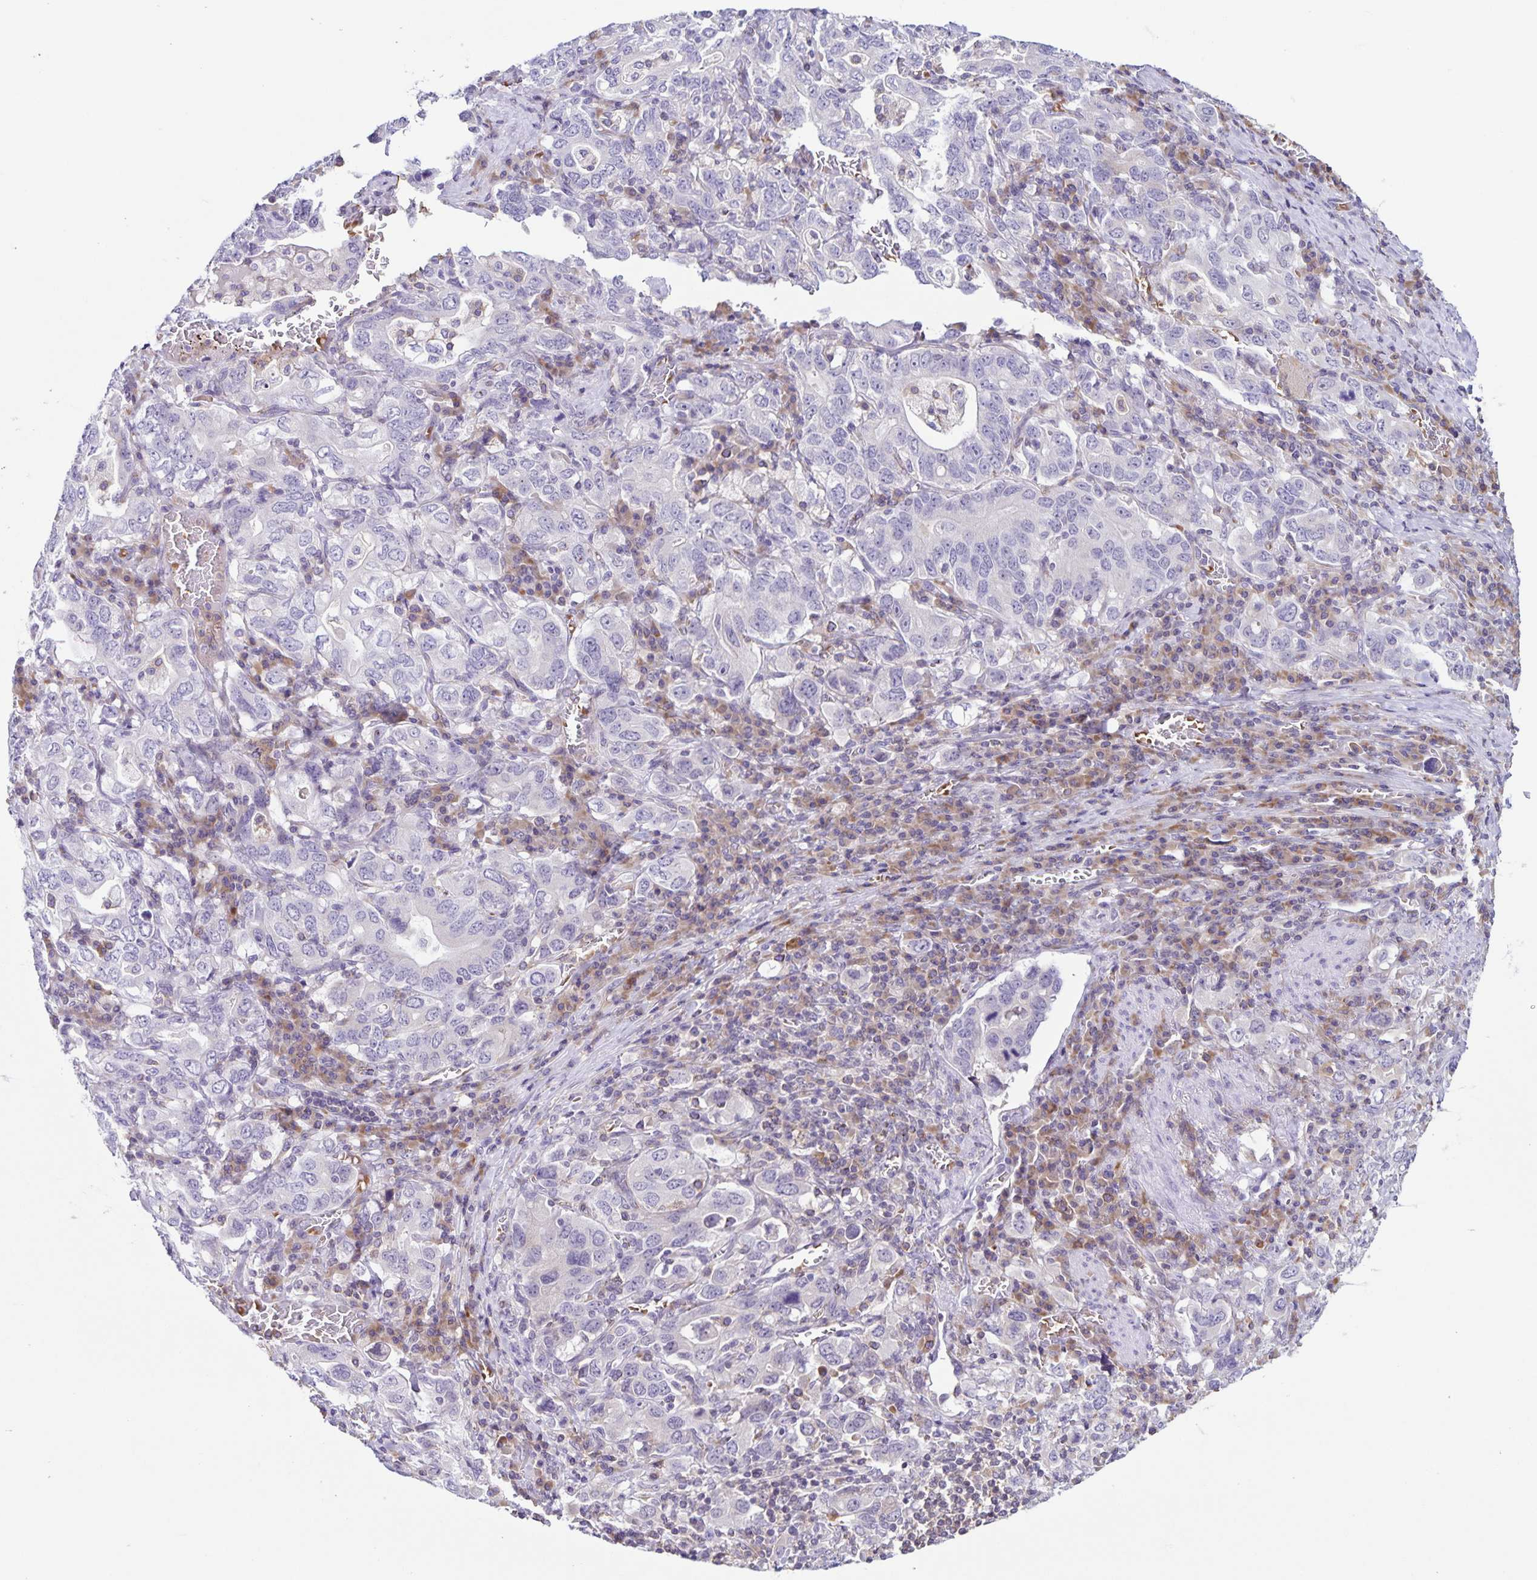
{"staining": {"intensity": "negative", "quantity": "none", "location": "none"}, "tissue": "stomach cancer", "cell_type": "Tumor cells", "image_type": "cancer", "snomed": [{"axis": "morphology", "description": "Adenocarcinoma, NOS"}, {"axis": "topography", "description": "Stomach, upper"}, {"axis": "topography", "description": "Stomach"}], "caption": "A photomicrograph of human stomach cancer (adenocarcinoma) is negative for staining in tumor cells.", "gene": "STPG4", "patient": {"sex": "male", "age": 62}}